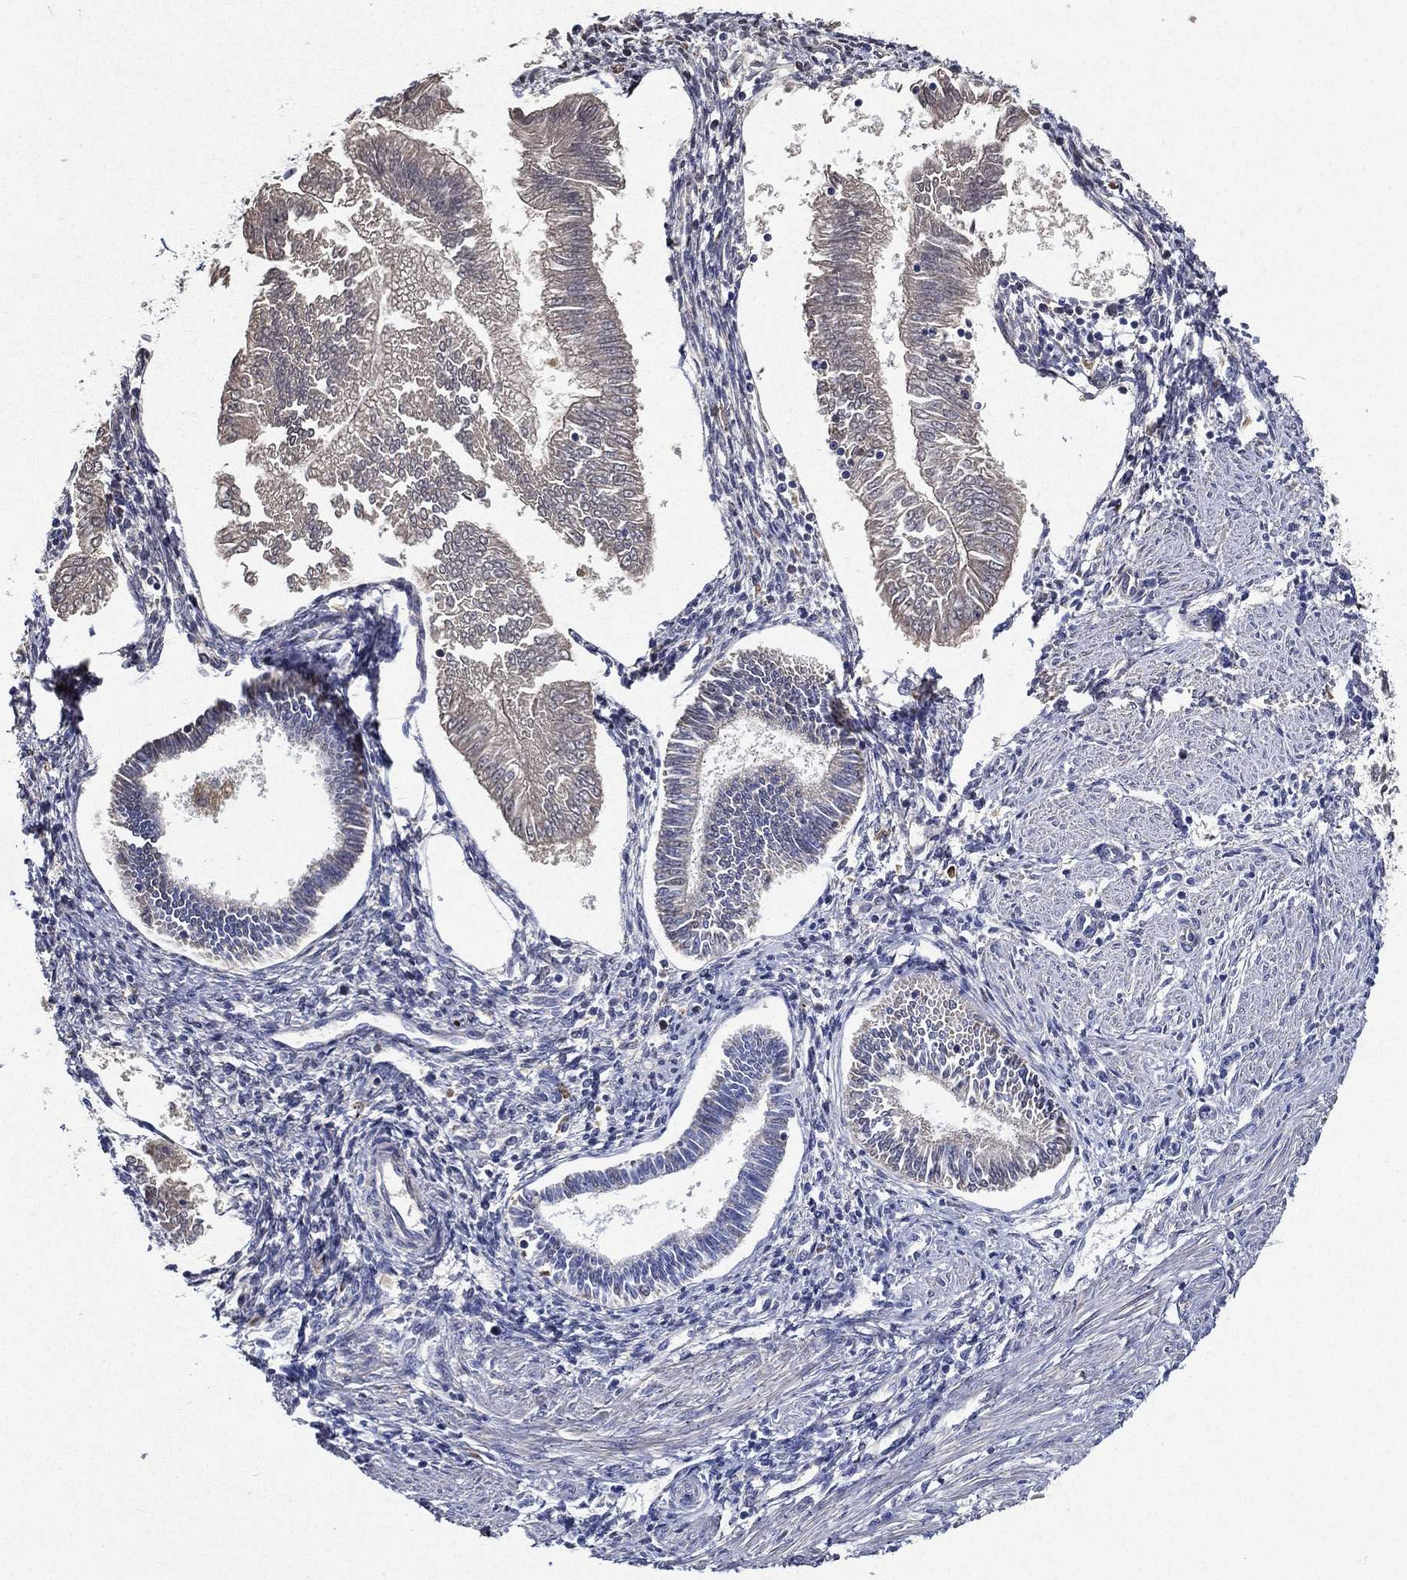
{"staining": {"intensity": "negative", "quantity": "none", "location": "none"}, "tissue": "endometrial cancer", "cell_type": "Tumor cells", "image_type": "cancer", "snomed": [{"axis": "morphology", "description": "Adenocarcinoma, NOS"}, {"axis": "topography", "description": "Endometrium"}], "caption": "High magnification brightfield microscopy of endometrial cancer stained with DAB (brown) and counterstained with hematoxylin (blue): tumor cells show no significant positivity.", "gene": "TMPRSS11D", "patient": {"sex": "female", "age": 53}}